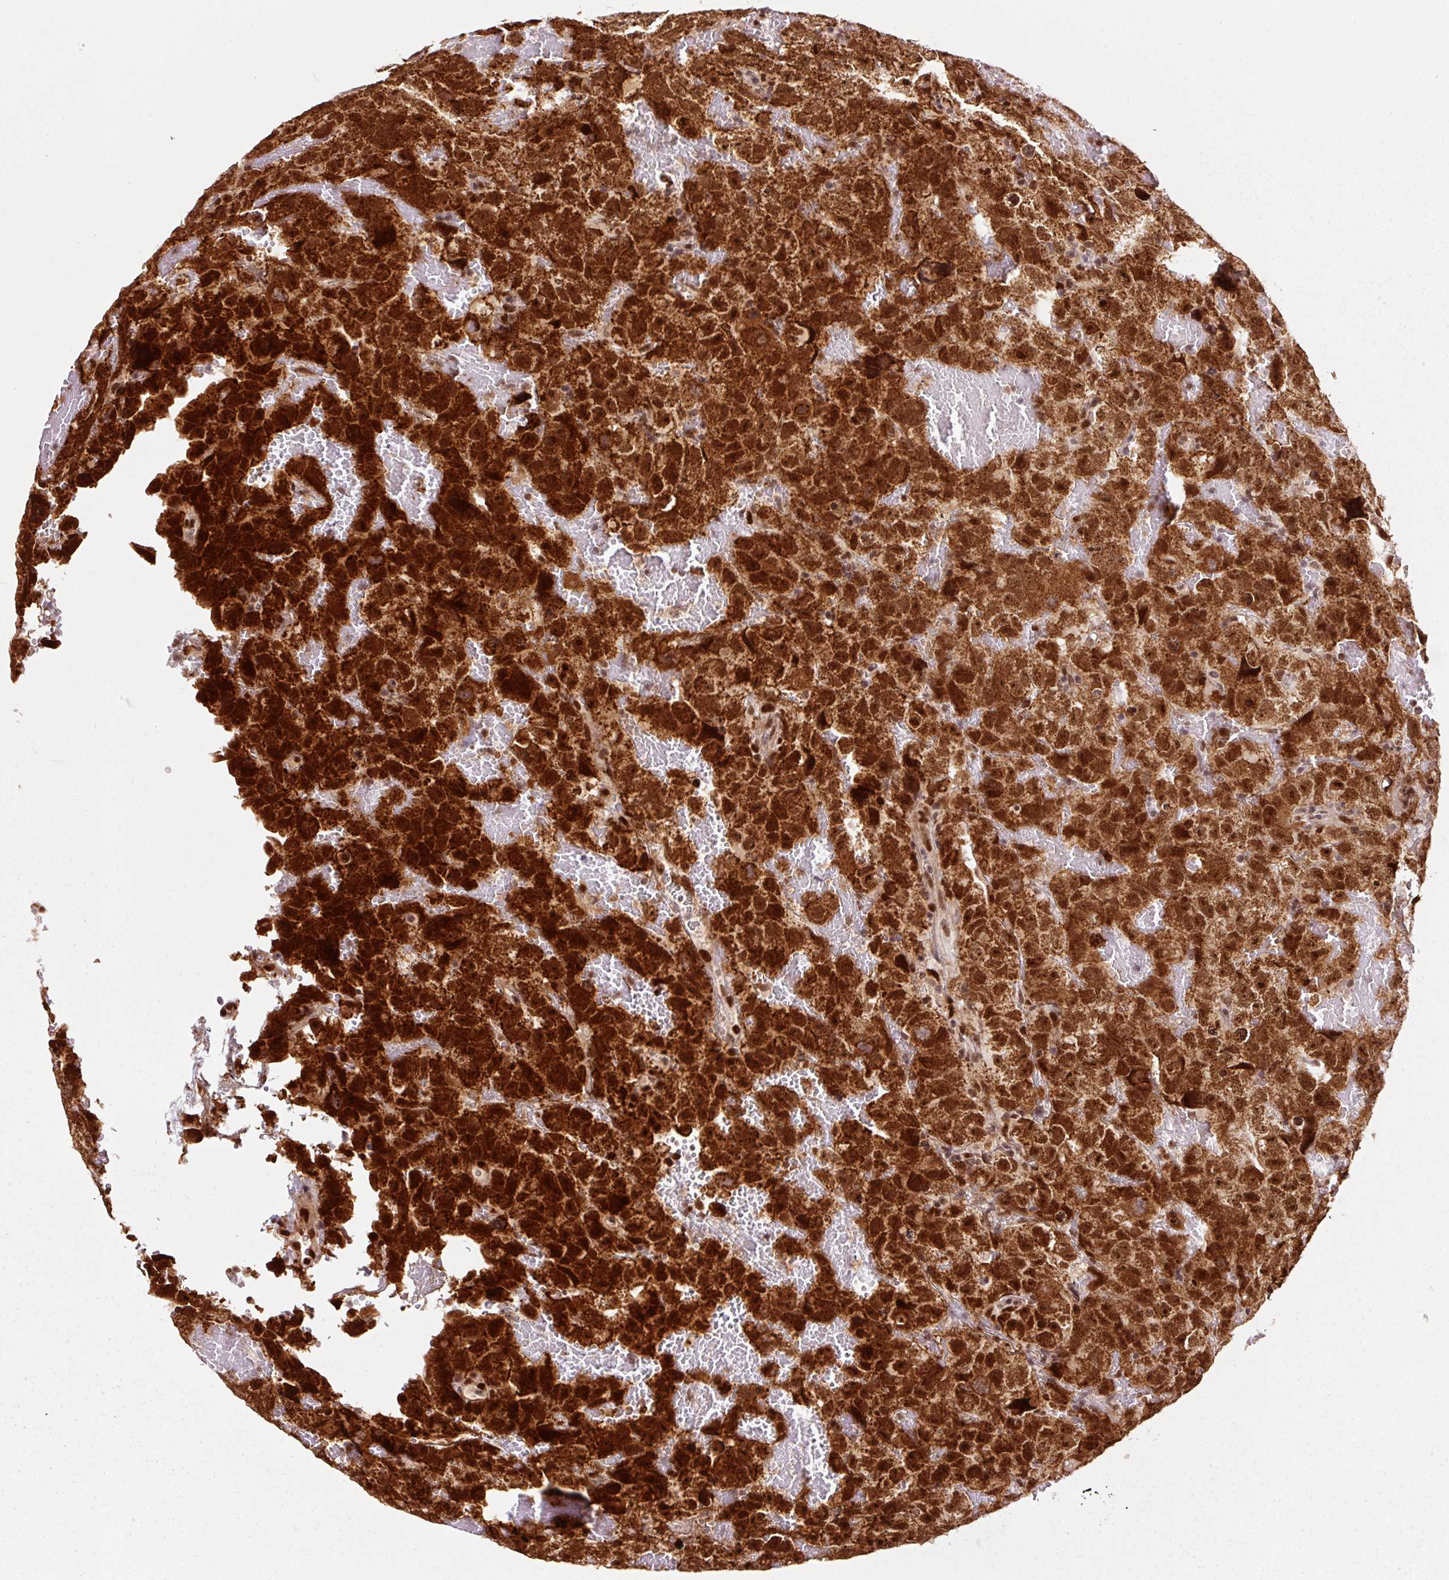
{"staining": {"intensity": "strong", "quantity": ">75%", "location": "cytoplasmic/membranous,nuclear"}, "tissue": "testis cancer", "cell_type": "Tumor cells", "image_type": "cancer", "snomed": [{"axis": "morphology", "description": "Carcinoma, Embryonal, NOS"}, {"axis": "topography", "description": "Testis"}], "caption": "Protein staining of embryonal carcinoma (testis) tissue shows strong cytoplasmic/membranous and nuclear positivity in about >75% of tumor cells. The protein of interest is stained brown, and the nuclei are stained in blue (DAB (3,3'-diaminobenzidine) IHC with brightfield microscopy, high magnification).", "gene": "RFC4", "patient": {"sex": "male", "age": 45}}